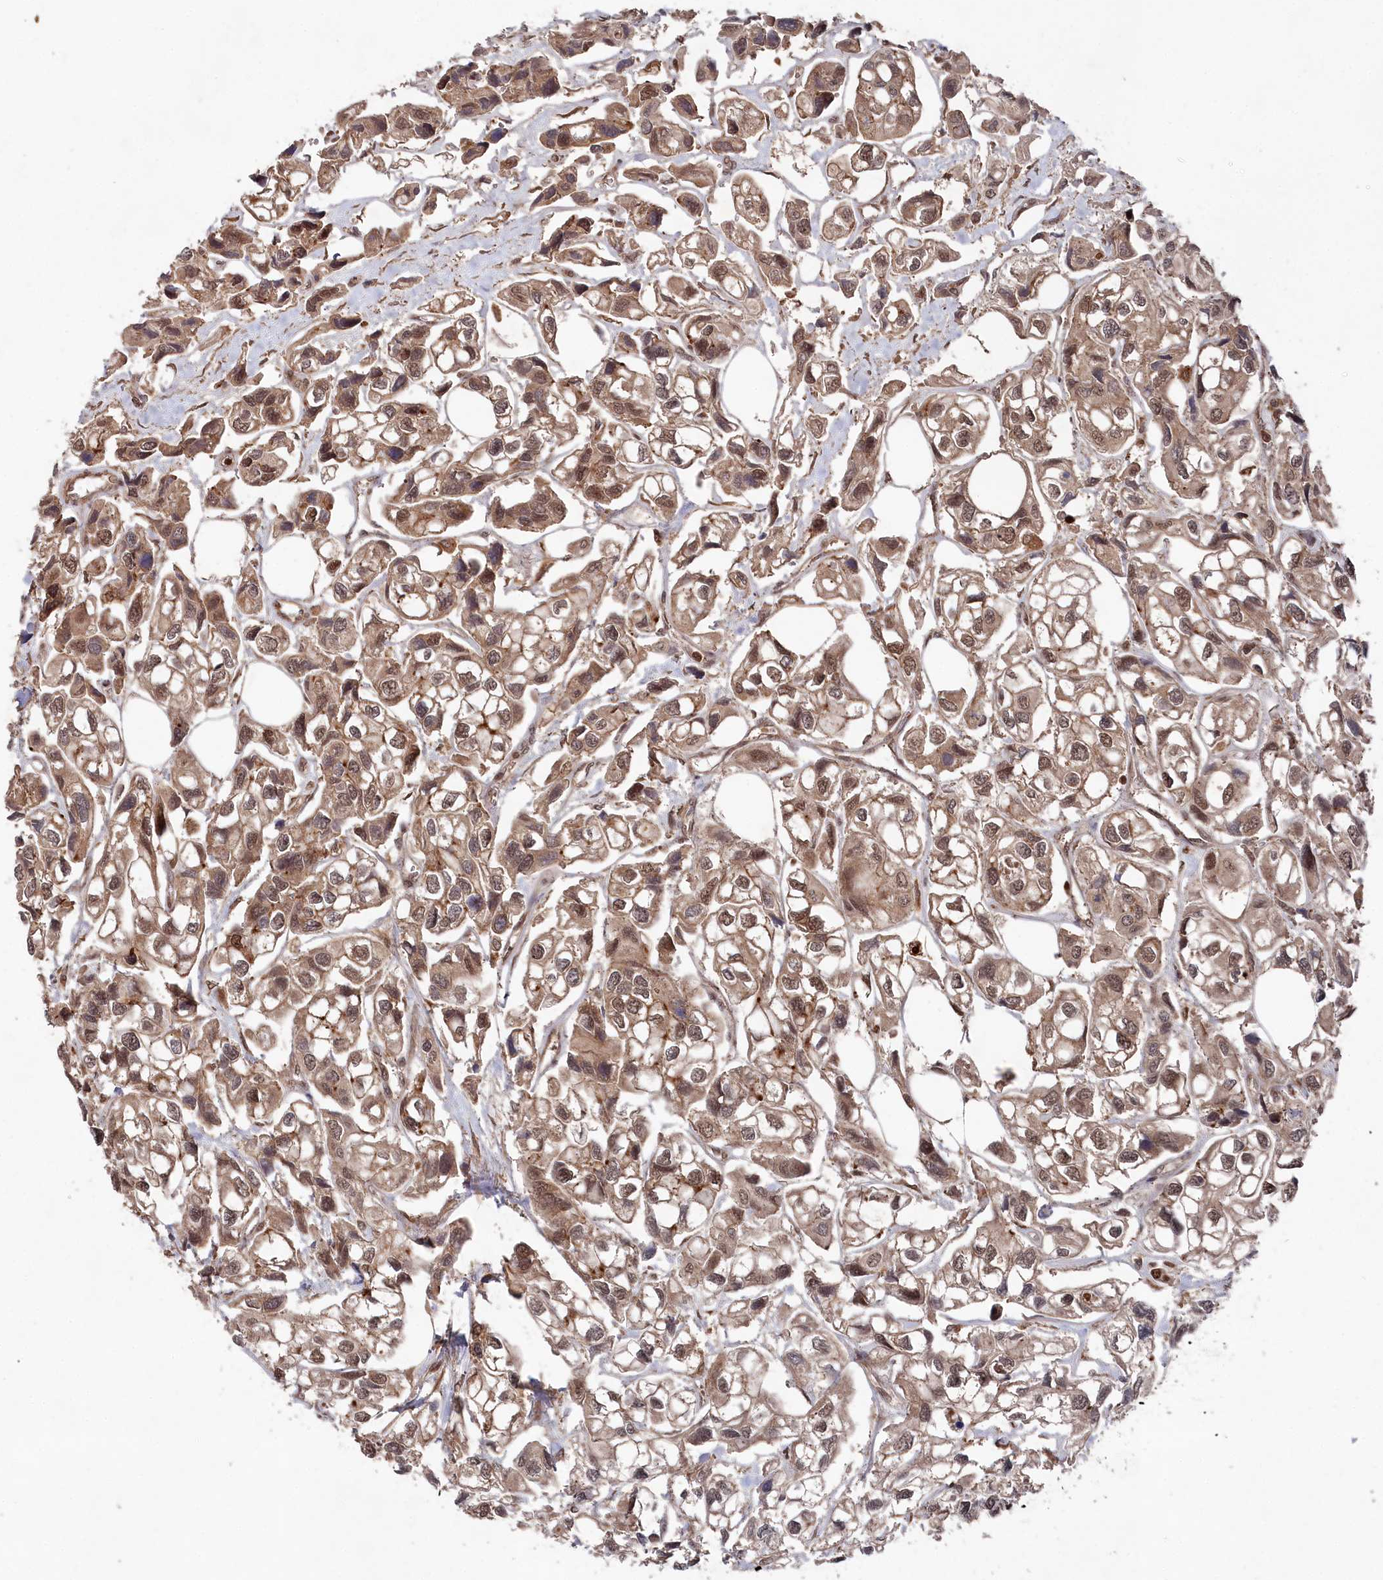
{"staining": {"intensity": "moderate", "quantity": ">75%", "location": "cytoplasmic/membranous,nuclear"}, "tissue": "urothelial cancer", "cell_type": "Tumor cells", "image_type": "cancer", "snomed": [{"axis": "morphology", "description": "Urothelial carcinoma, High grade"}, {"axis": "topography", "description": "Urinary bladder"}], "caption": "Protein staining reveals moderate cytoplasmic/membranous and nuclear positivity in approximately >75% of tumor cells in urothelial cancer.", "gene": "BORCS7", "patient": {"sex": "male", "age": 67}}